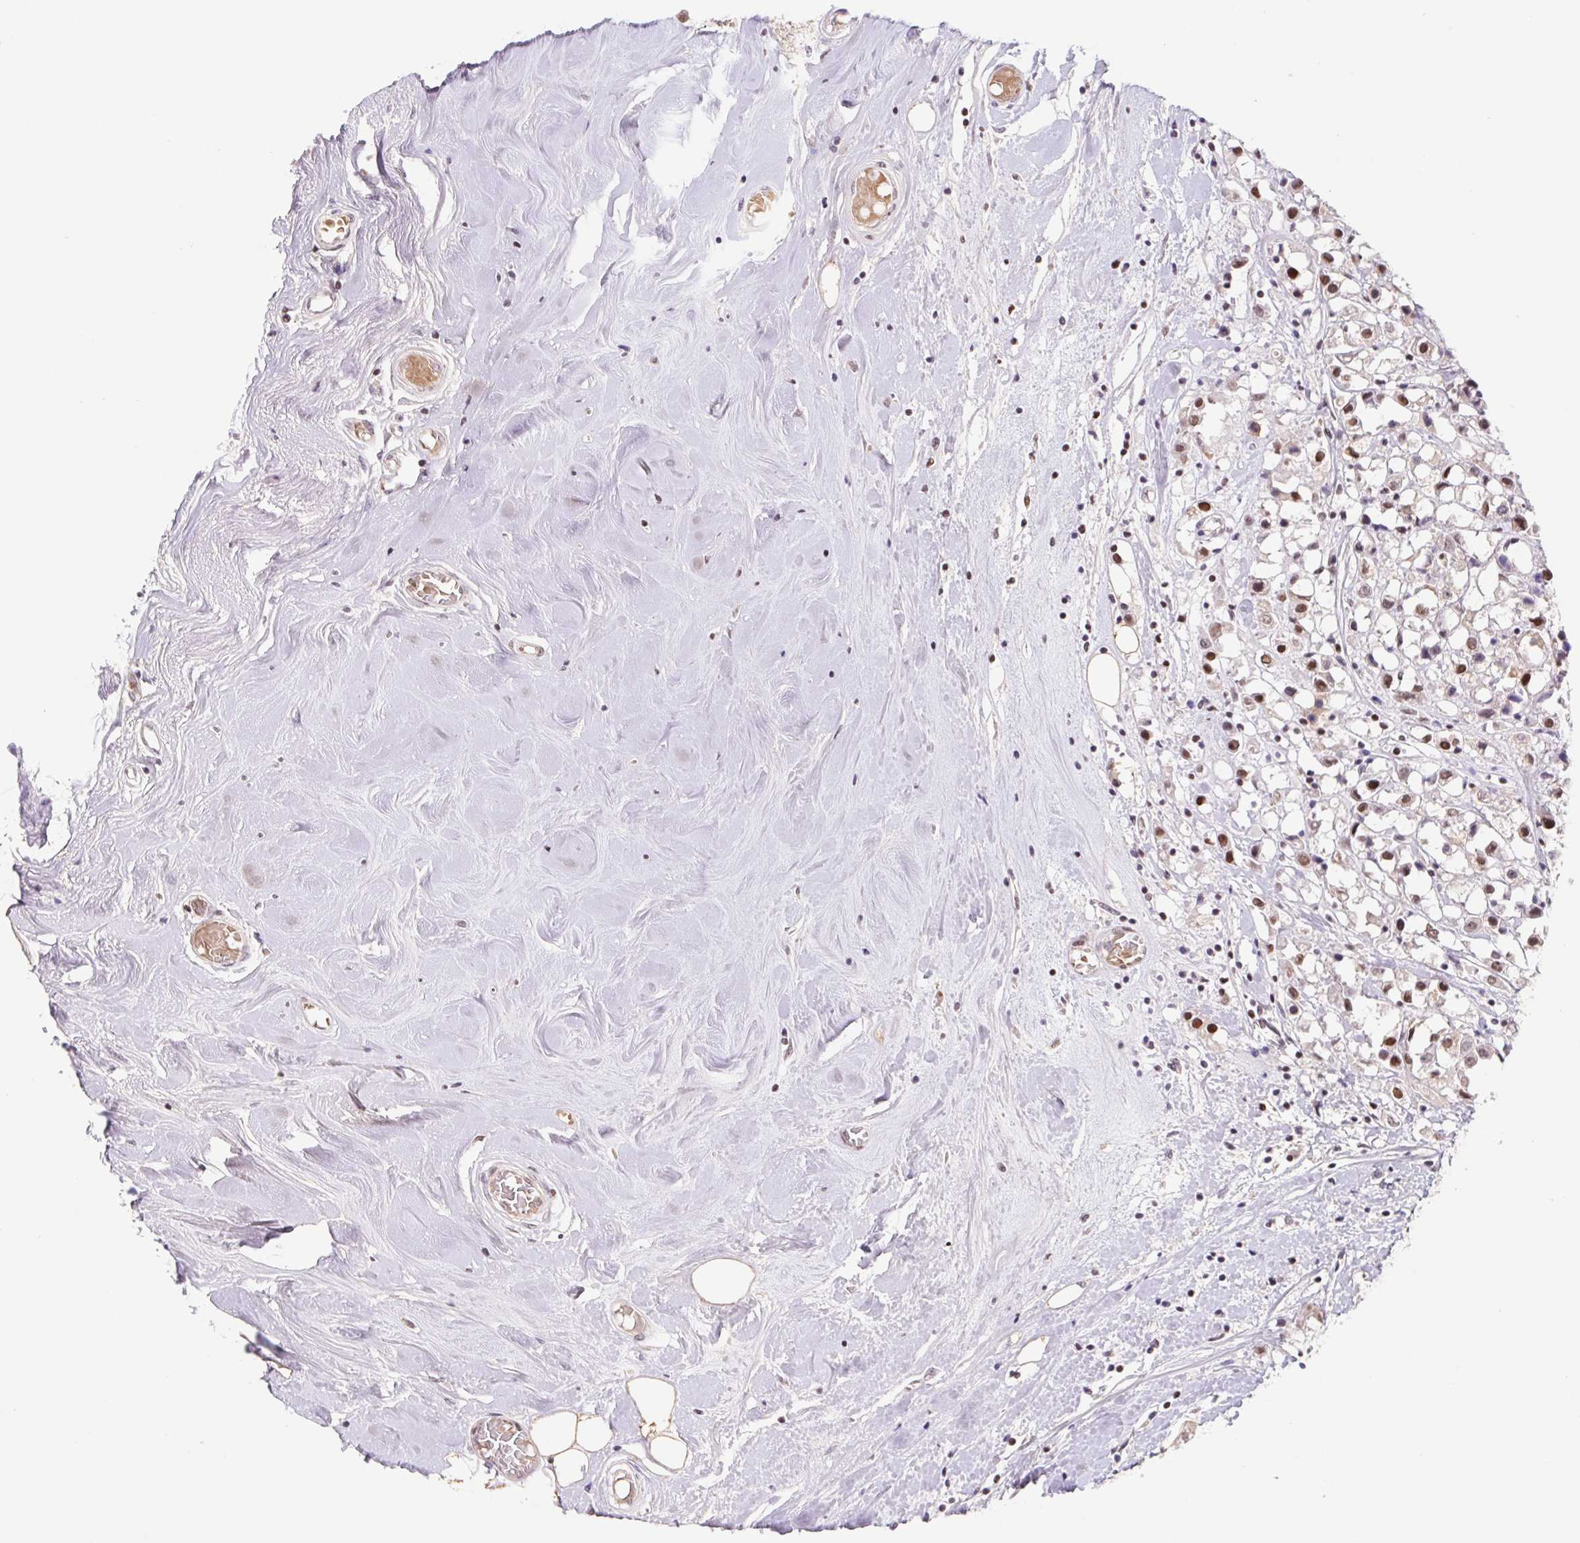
{"staining": {"intensity": "moderate", "quantity": ">75%", "location": "nuclear"}, "tissue": "breast cancer", "cell_type": "Tumor cells", "image_type": "cancer", "snomed": [{"axis": "morphology", "description": "Duct carcinoma"}, {"axis": "topography", "description": "Breast"}], "caption": "Brown immunohistochemical staining in human breast invasive ductal carcinoma reveals moderate nuclear staining in about >75% of tumor cells. The staining was performed using DAB (3,3'-diaminobenzidine) to visualize the protein expression in brown, while the nuclei were stained in blue with hematoxylin (Magnification: 20x).", "gene": "TRERF1", "patient": {"sex": "female", "age": 61}}